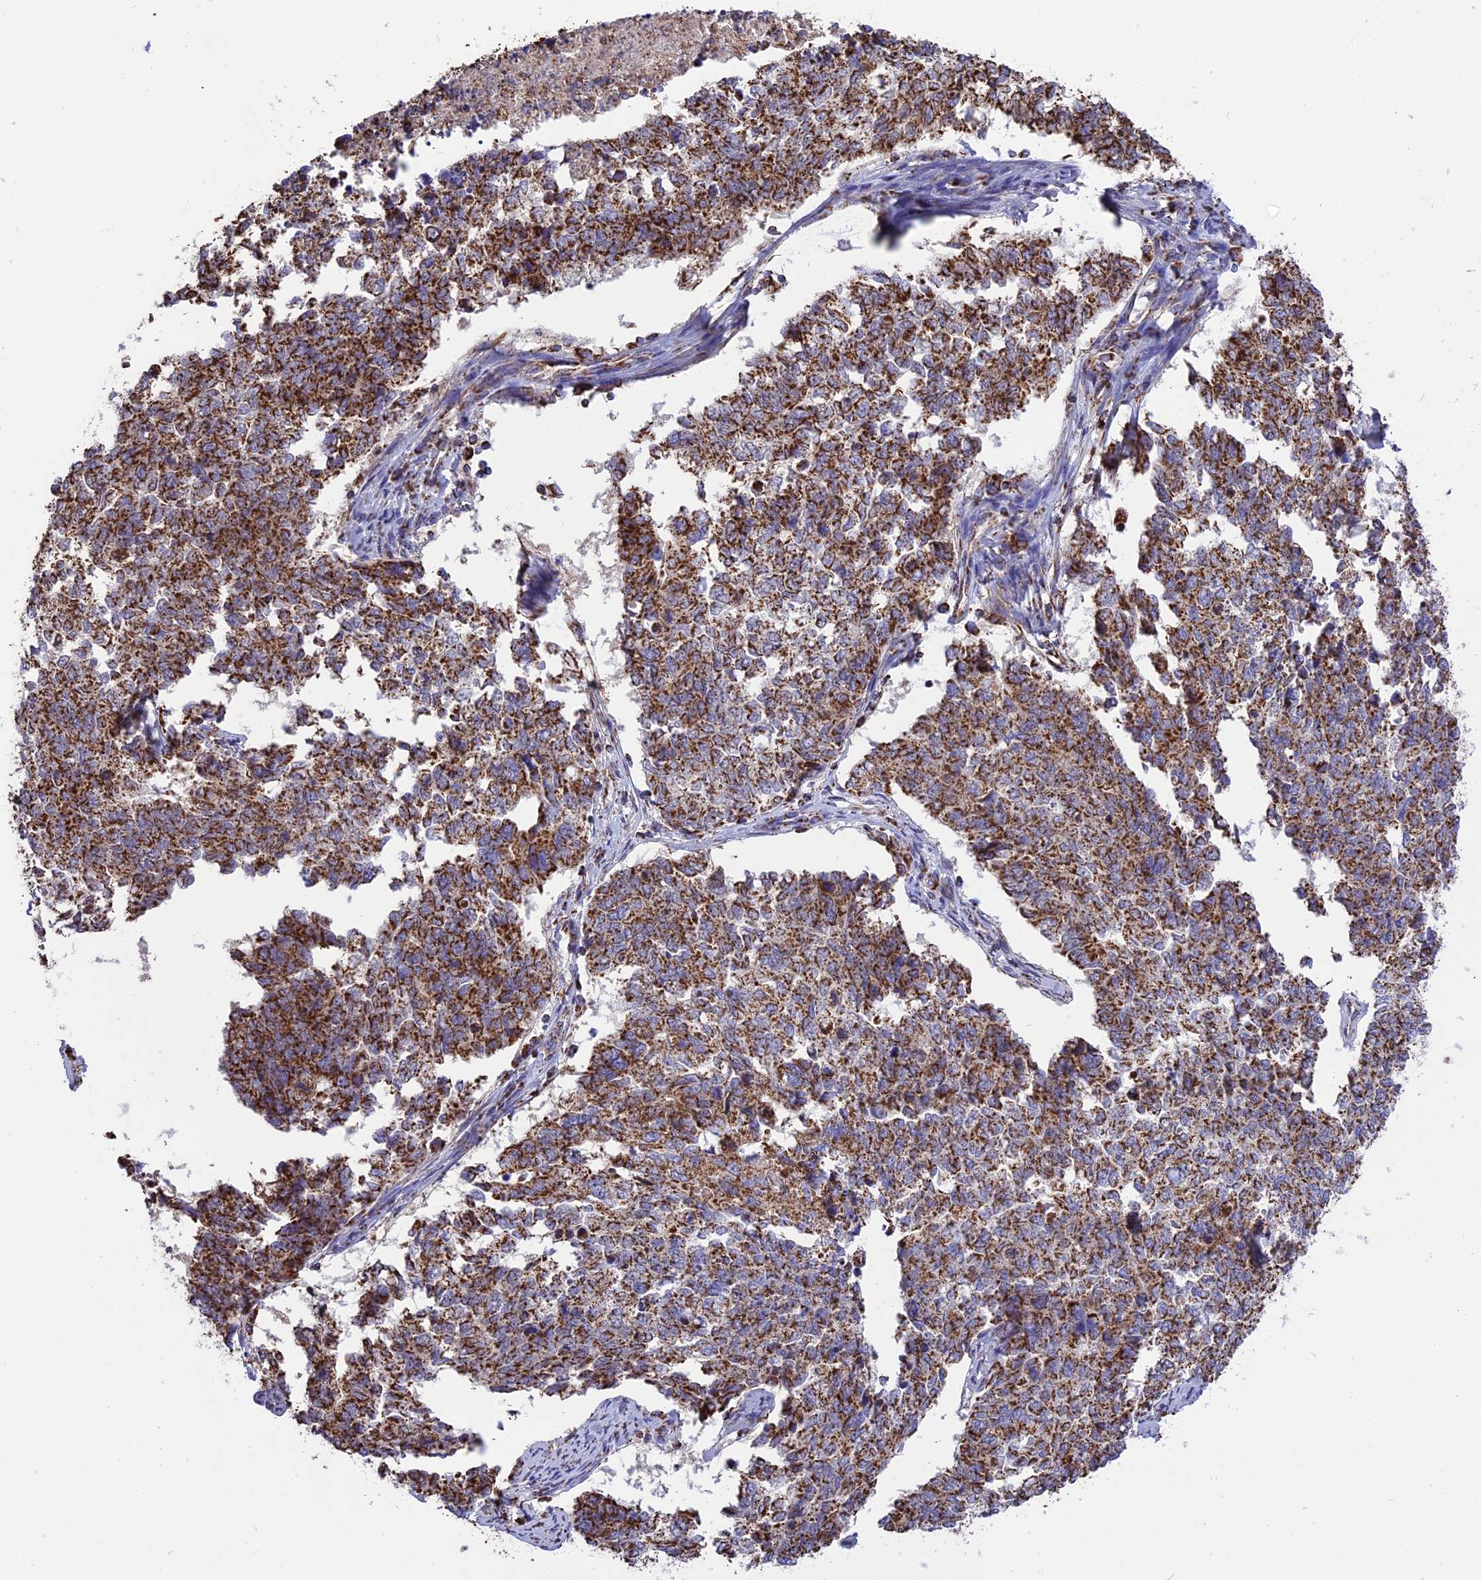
{"staining": {"intensity": "strong", "quantity": ">75%", "location": "cytoplasmic/membranous"}, "tissue": "cervical cancer", "cell_type": "Tumor cells", "image_type": "cancer", "snomed": [{"axis": "morphology", "description": "Squamous cell carcinoma, NOS"}, {"axis": "topography", "description": "Cervix"}], "caption": "The micrograph demonstrates a brown stain indicating the presence of a protein in the cytoplasmic/membranous of tumor cells in cervical cancer (squamous cell carcinoma).", "gene": "TTC4", "patient": {"sex": "female", "age": 63}}